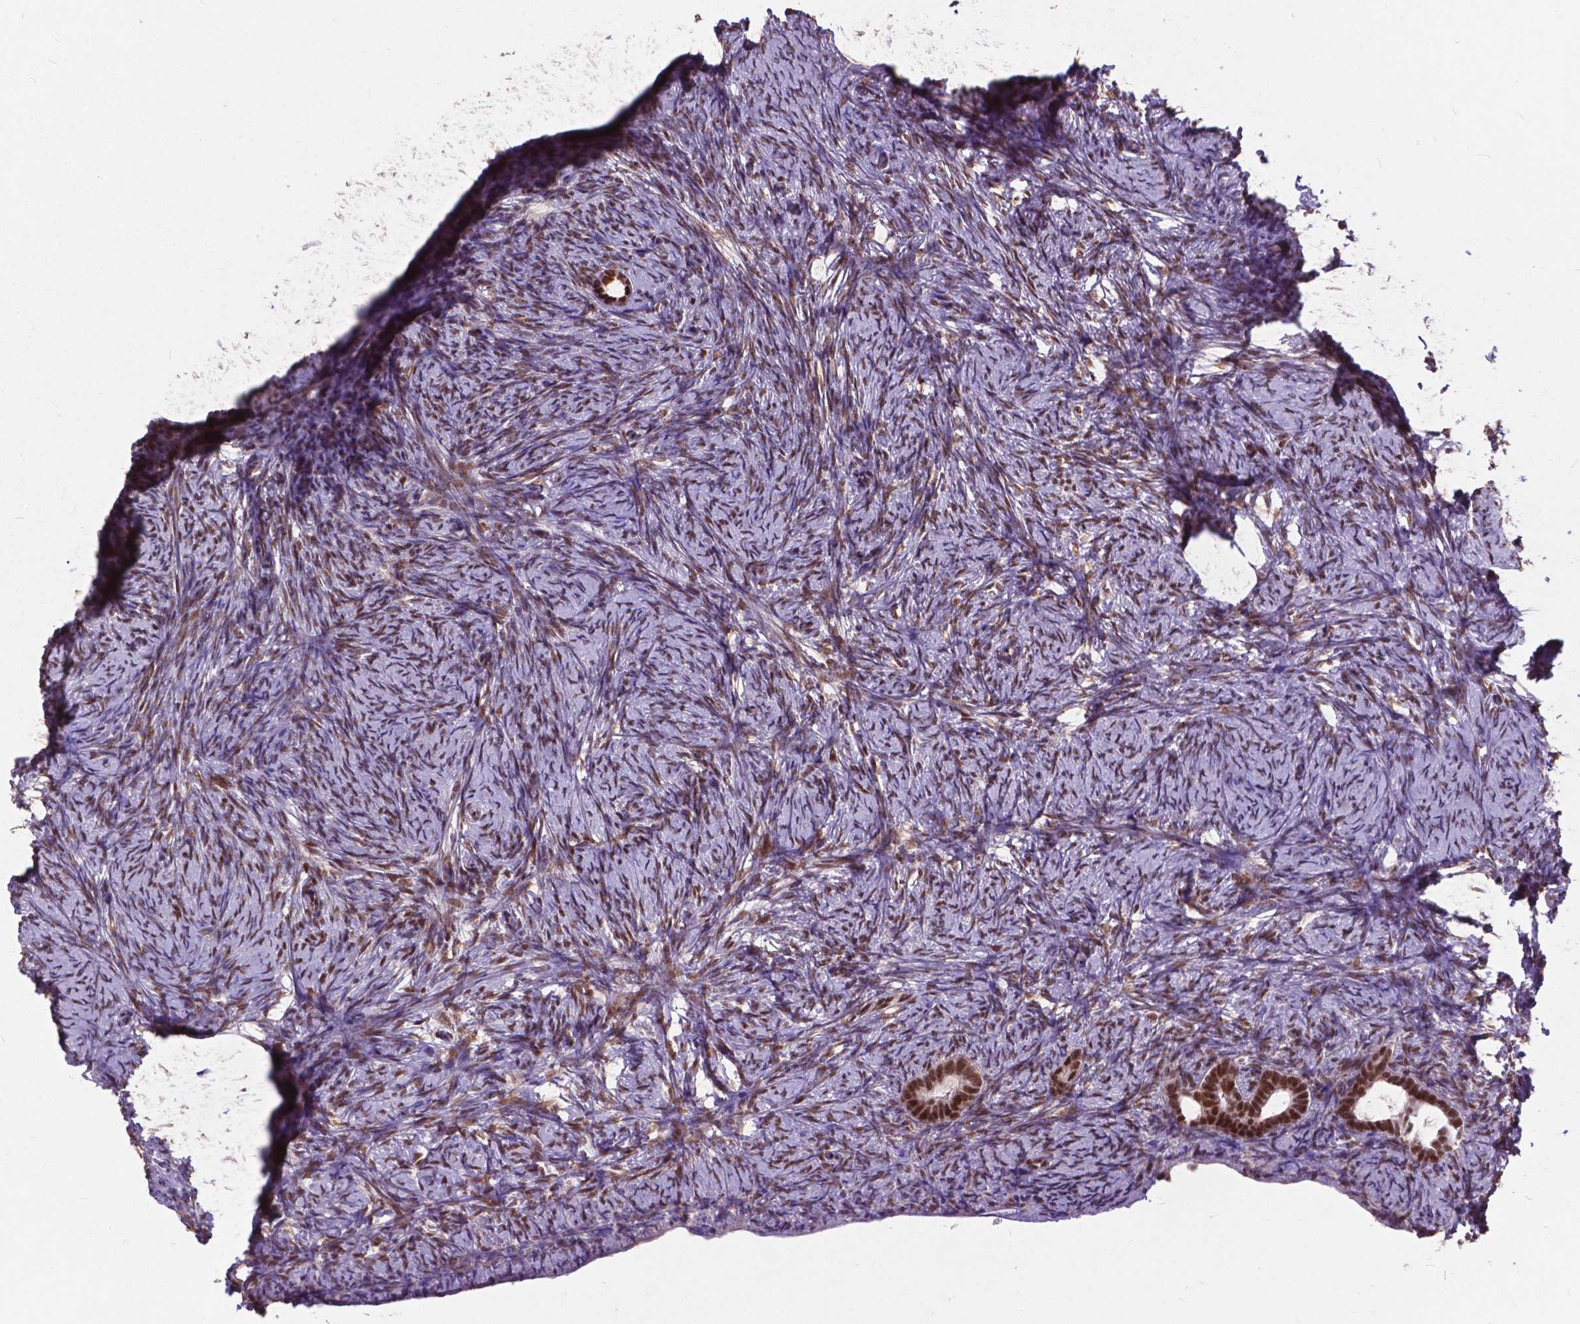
{"staining": {"intensity": "moderate", "quantity": ">75%", "location": "nuclear"}, "tissue": "ovary", "cell_type": "Ovarian stroma cells", "image_type": "normal", "snomed": [{"axis": "morphology", "description": "Normal tissue, NOS"}, {"axis": "topography", "description": "Ovary"}], "caption": "Protein staining reveals moderate nuclear staining in approximately >75% of ovarian stroma cells in unremarkable ovary.", "gene": "MSH2", "patient": {"sex": "female", "age": 34}}